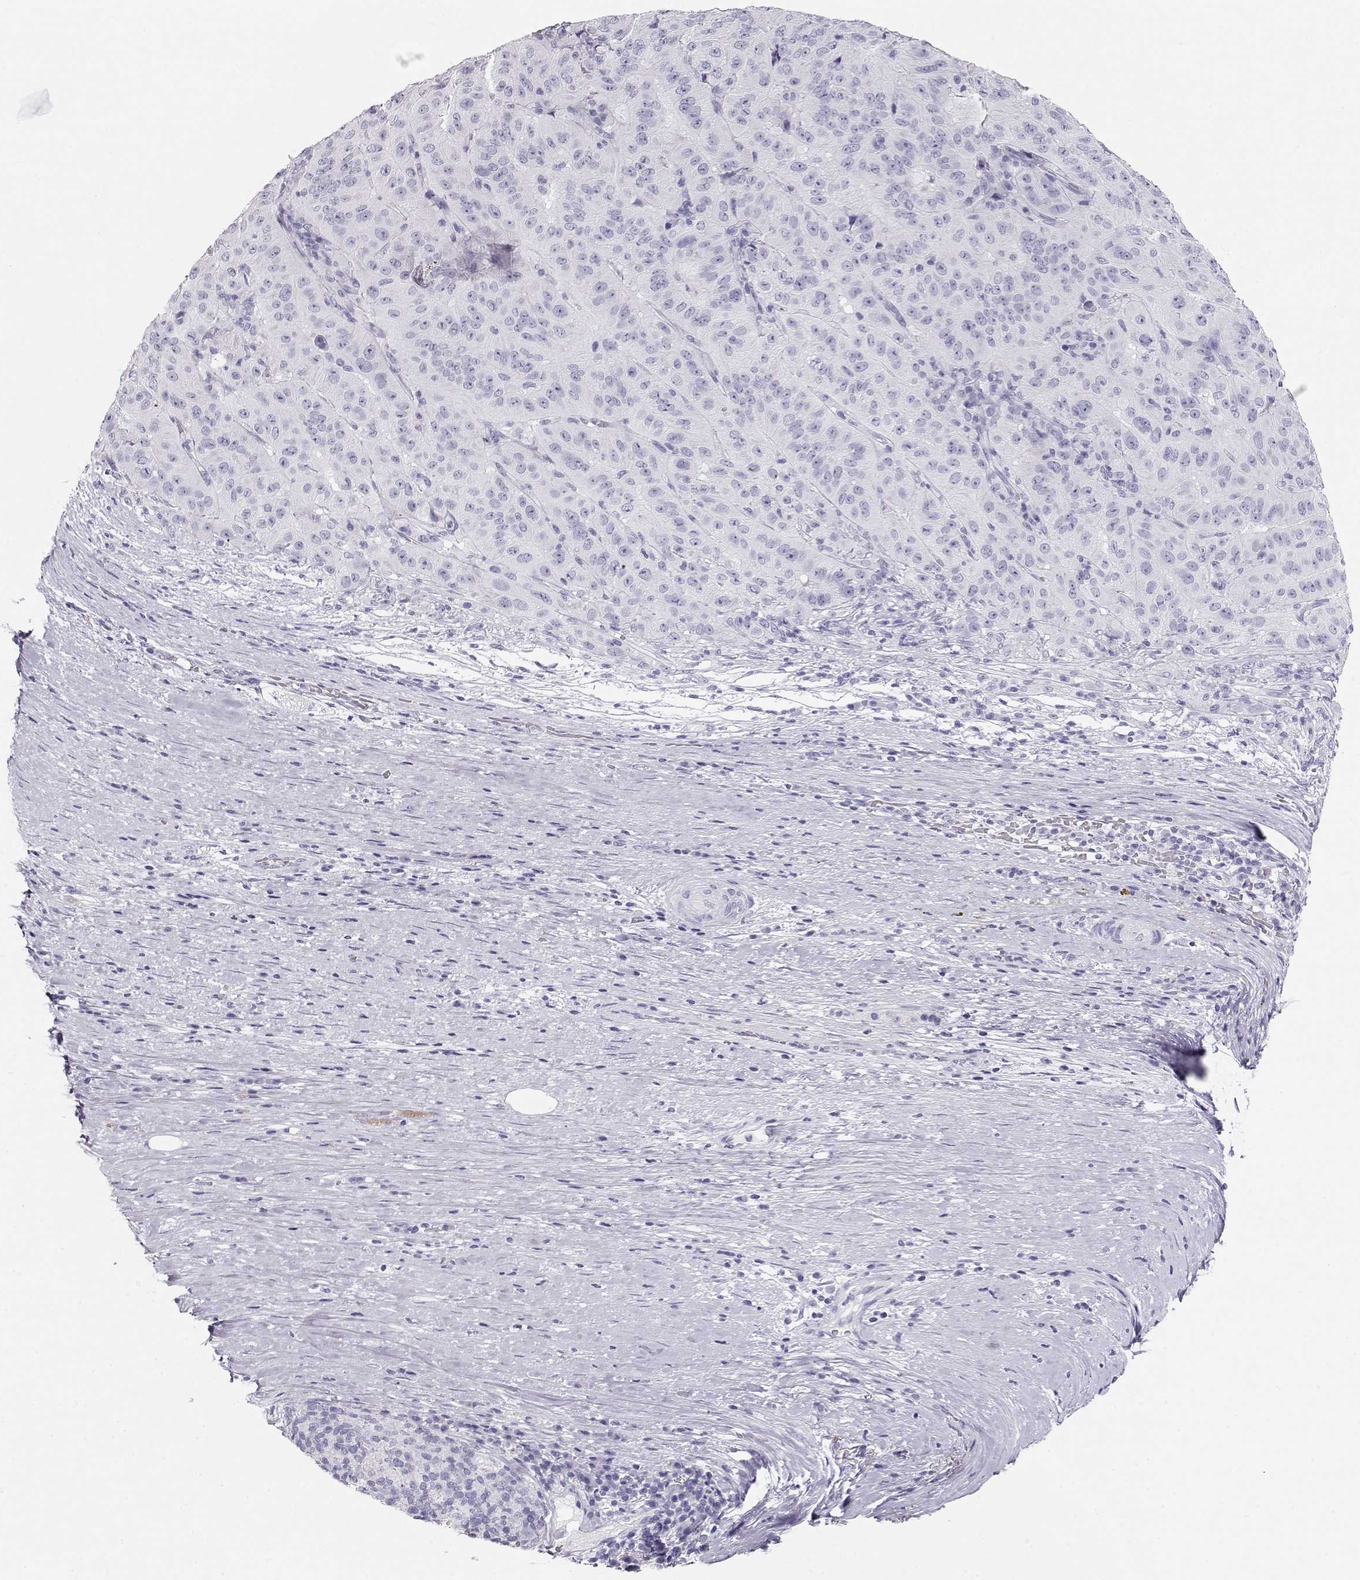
{"staining": {"intensity": "negative", "quantity": "none", "location": "none"}, "tissue": "pancreatic cancer", "cell_type": "Tumor cells", "image_type": "cancer", "snomed": [{"axis": "morphology", "description": "Adenocarcinoma, NOS"}, {"axis": "topography", "description": "Pancreas"}], "caption": "Pancreatic adenocarcinoma was stained to show a protein in brown. There is no significant expression in tumor cells. The staining is performed using DAB brown chromogen with nuclei counter-stained in using hematoxylin.", "gene": "MAGEC1", "patient": {"sex": "male", "age": 63}}